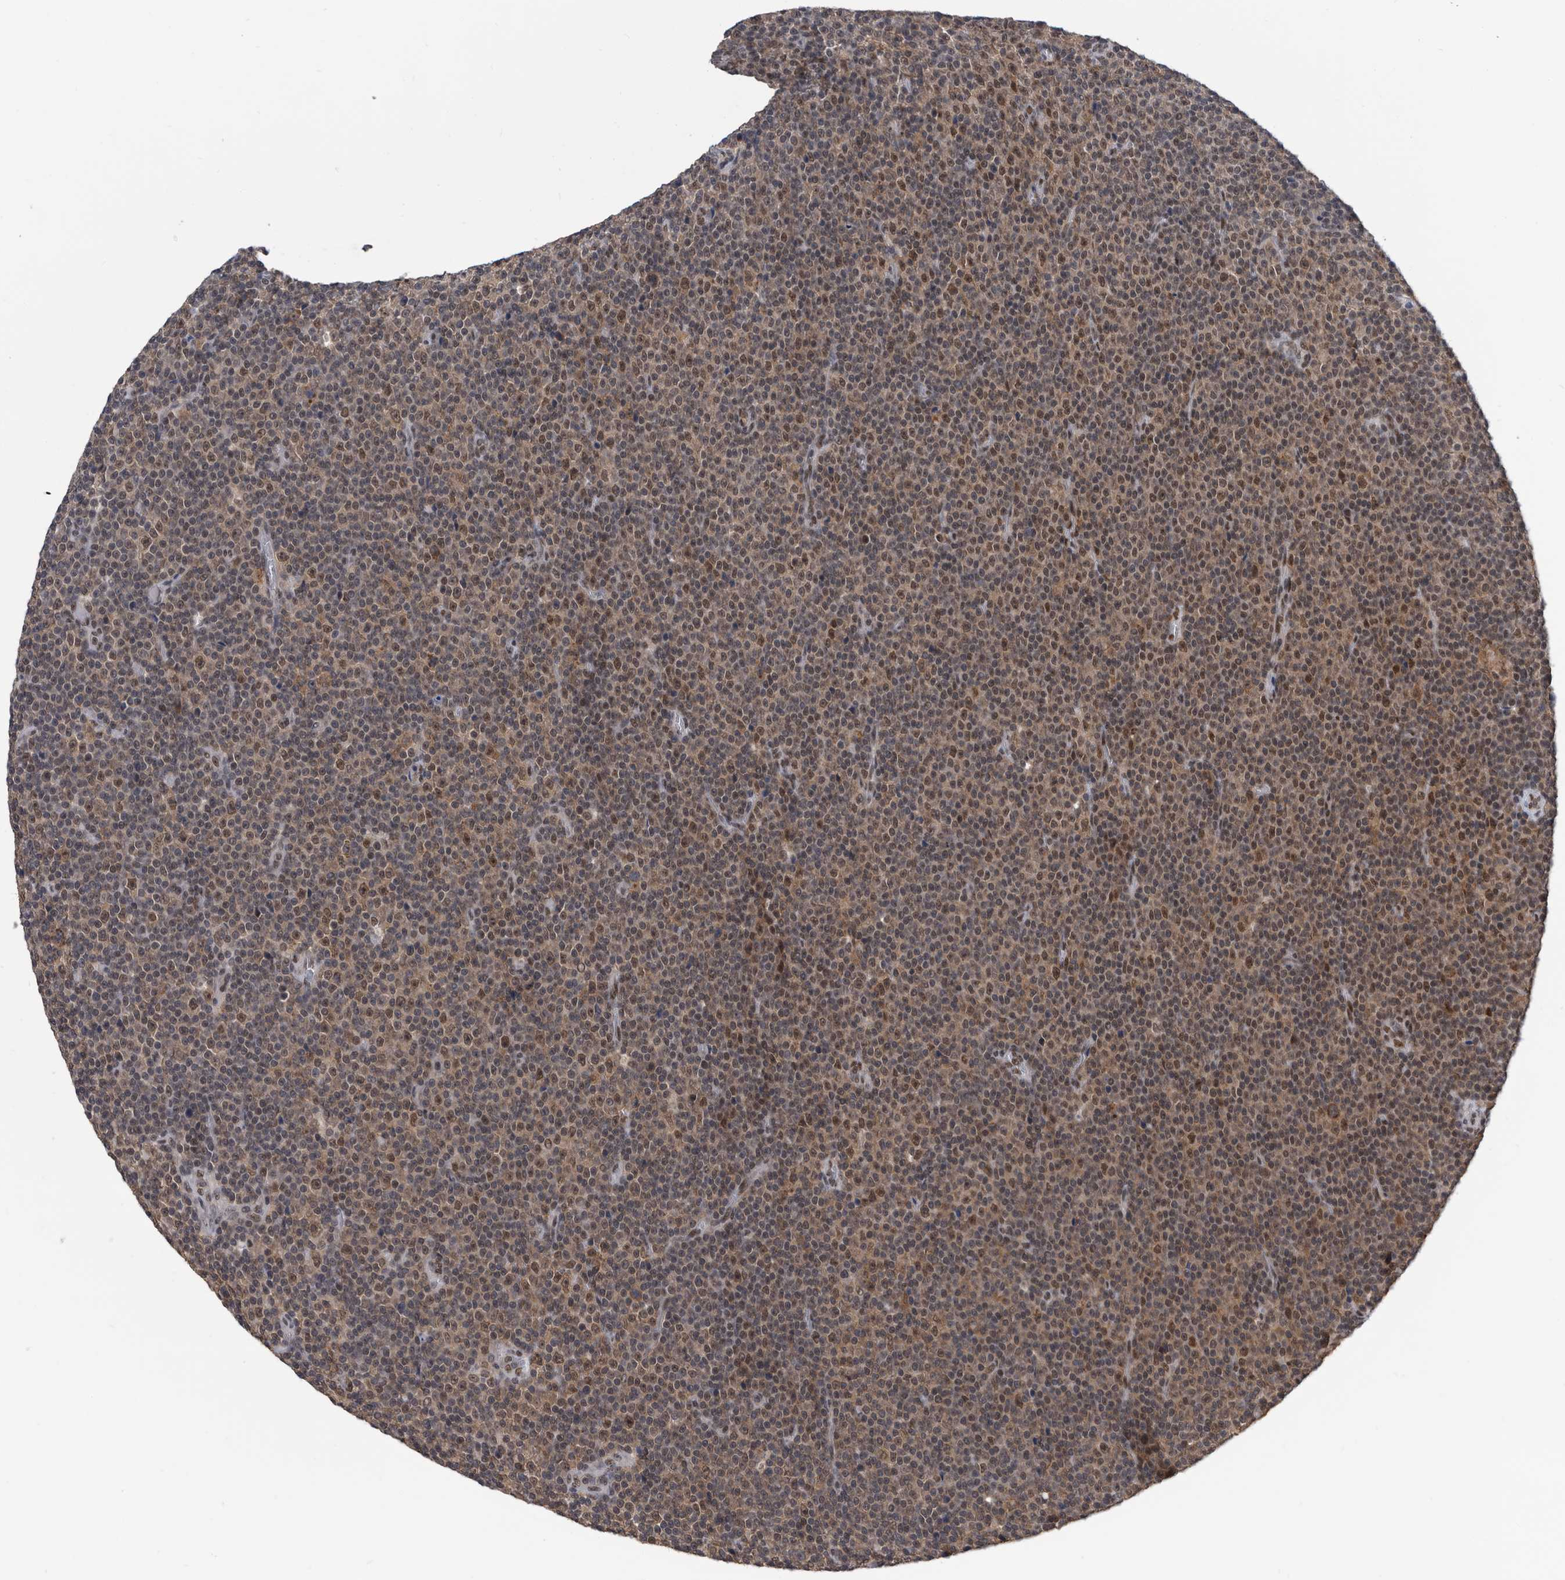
{"staining": {"intensity": "moderate", "quantity": ">75%", "location": "nuclear"}, "tissue": "lymphoma", "cell_type": "Tumor cells", "image_type": "cancer", "snomed": [{"axis": "morphology", "description": "Malignant lymphoma, non-Hodgkin's type, Low grade"}, {"axis": "topography", "description": "Lymph node"}], "caption": "Human malignant lymphoma, non-Hodgkin's type (low-grade) stained with a brown dye exhibits moderate nuclear positive positivity in about >75% of tumor cells.", "gene": "ZNF260", "patient": {"sex": "female", "age": 67}}